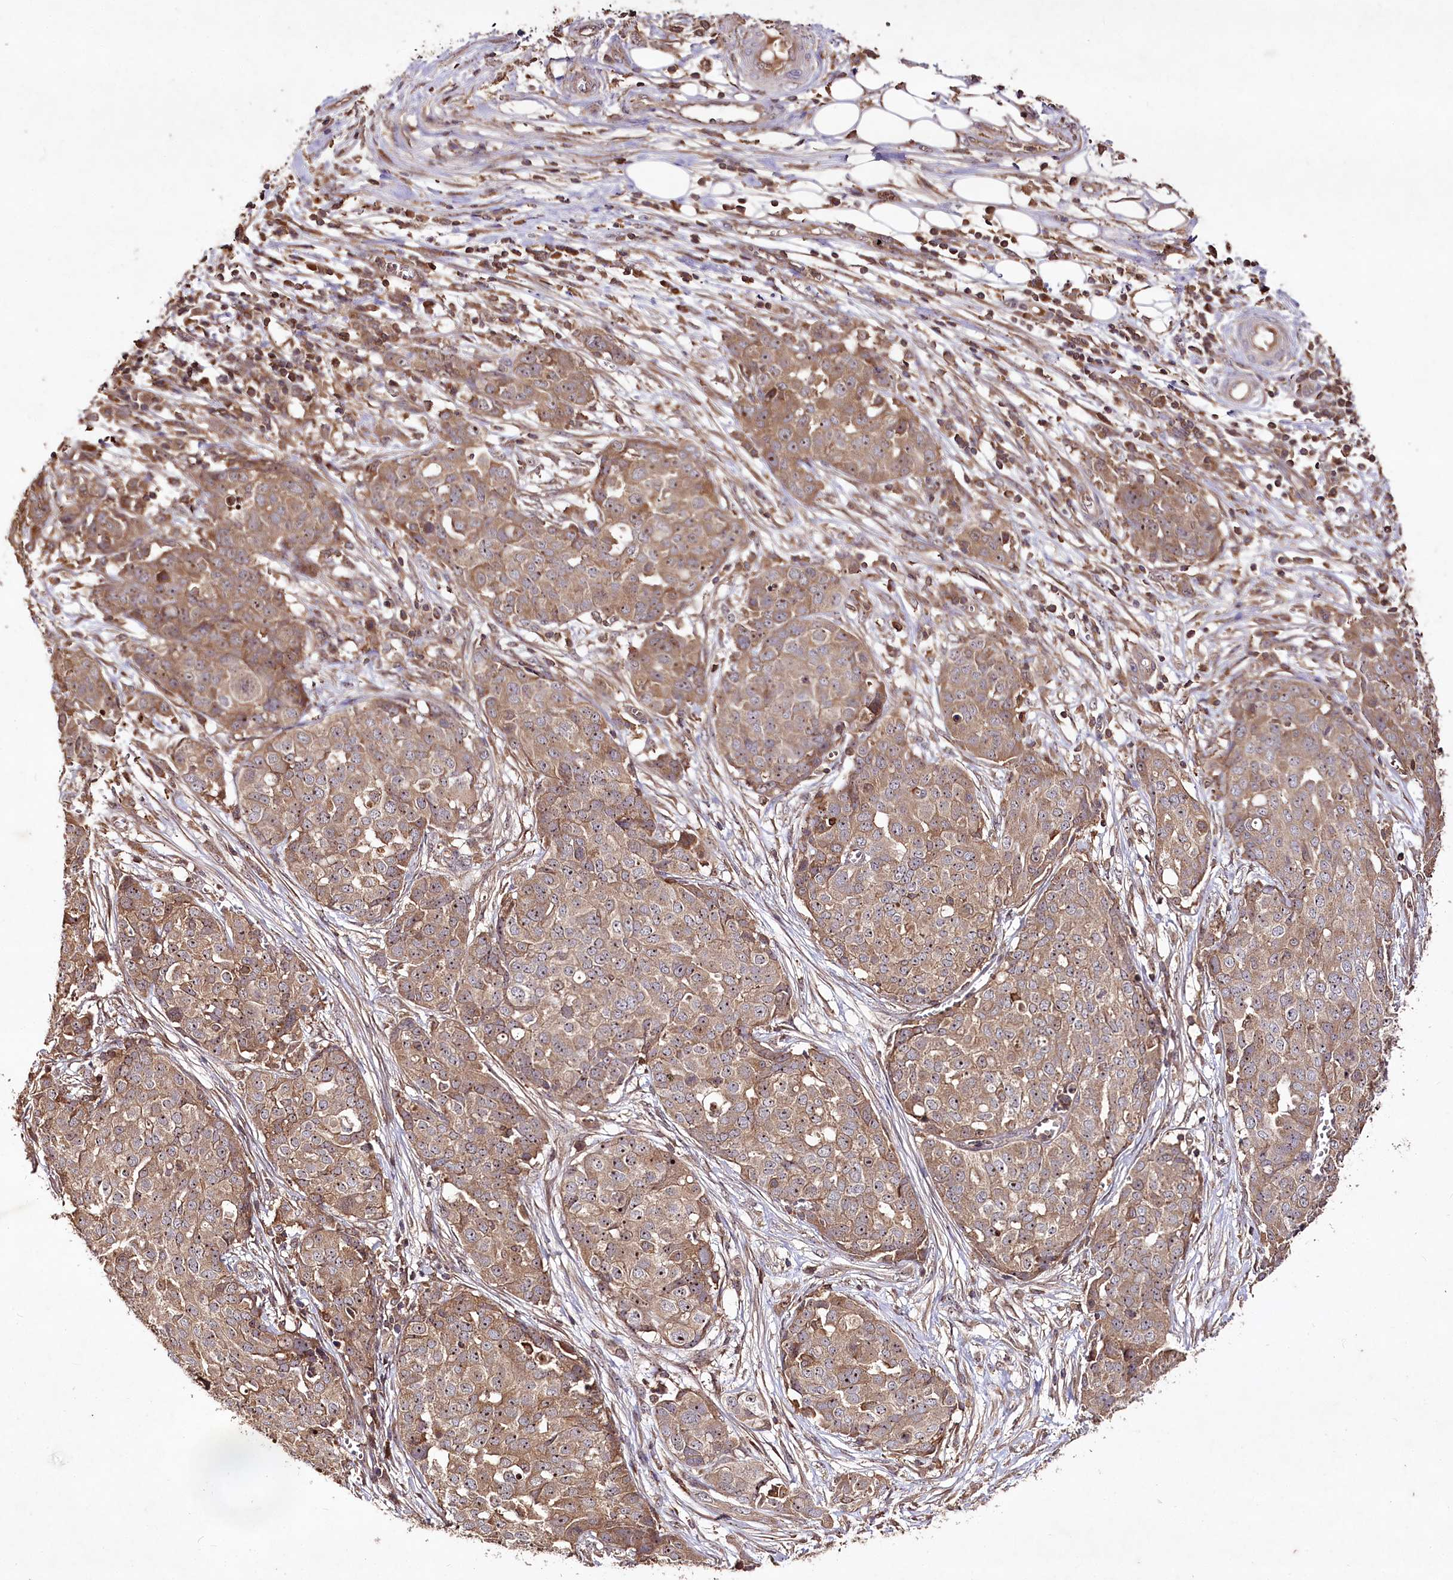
{"staining": {"intensity": "moderate", "quantity": ">75%", "location": "cytoplasmic/membranous,nuclear"}, "tissue": "ovarian cancer", "cell_type": "Tumor cells", "image_type": "cancer", "snomed": [{"axis": "morphology", "description": "Cystadenocarcinoma, serous, NOS"}, {"axis": "topography", "description": "Soft tissue"}, {"axis": "topography", "description": "Ovary"}], "caption": "Moderate cytoplasmic/membranous and nuclear expression for a protein is seen in about >75% of tumor cells of serous cystadenocarcinoma (ovarian) using immunohistochemistry.", "gene": "FAM53B", "patient": {"sex": "female", "age": 57}}